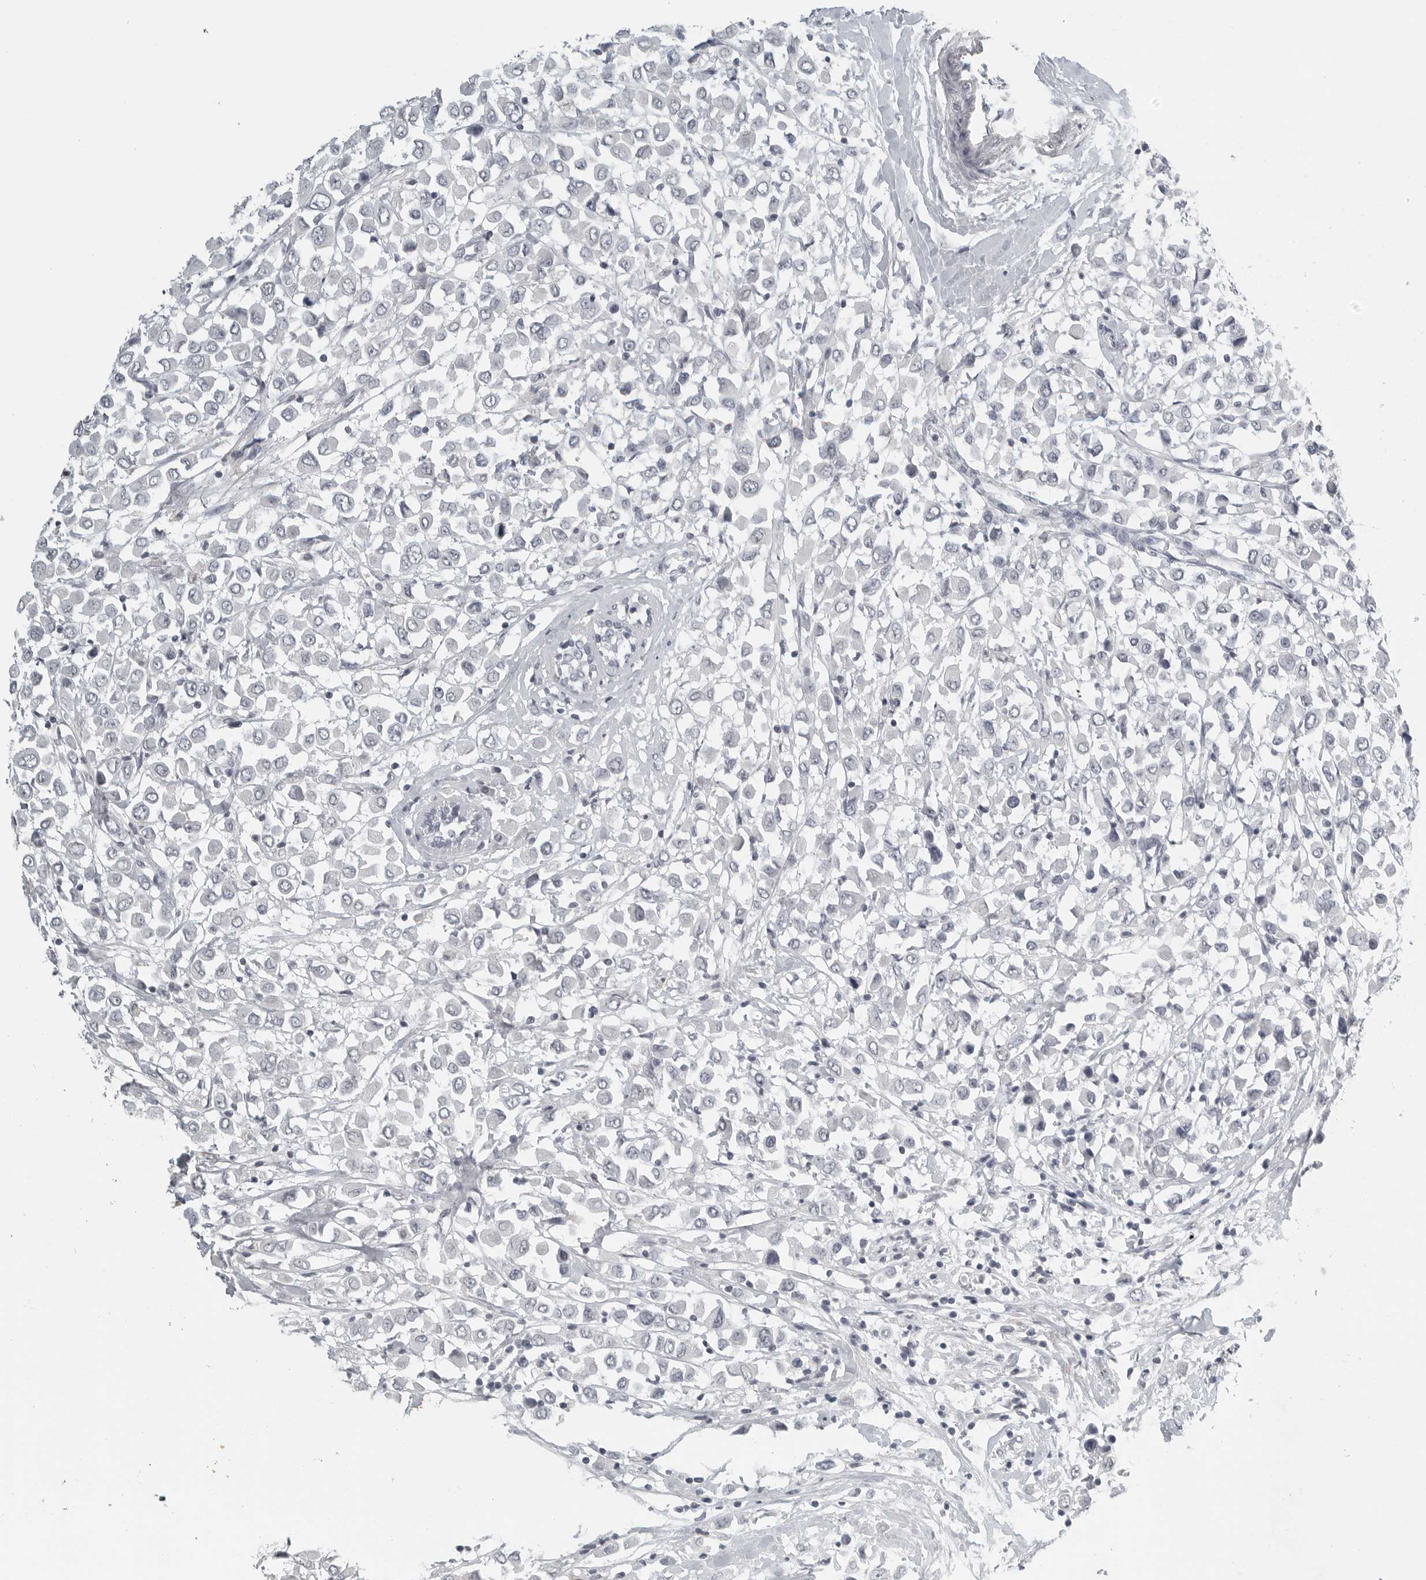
{"staining": {"intensity": "negative", "quantity": "none", "location": "none"}, "tissue": "breast cancer", "cell_type": "Tumor cells", "image_type": "cancer", "snomed": [{"axis": "morphology", "description": "Duct carcinoma"}, {"axis": "topography", "description": "Breast"}], "caption": "High power microscopy micrograph of an IHC image of intraductal carcinoma (breast), revealing no significant positivity in tumor cells.", "gene": "BPIFA1", "patient": {"sex": "female", "age": 61}}